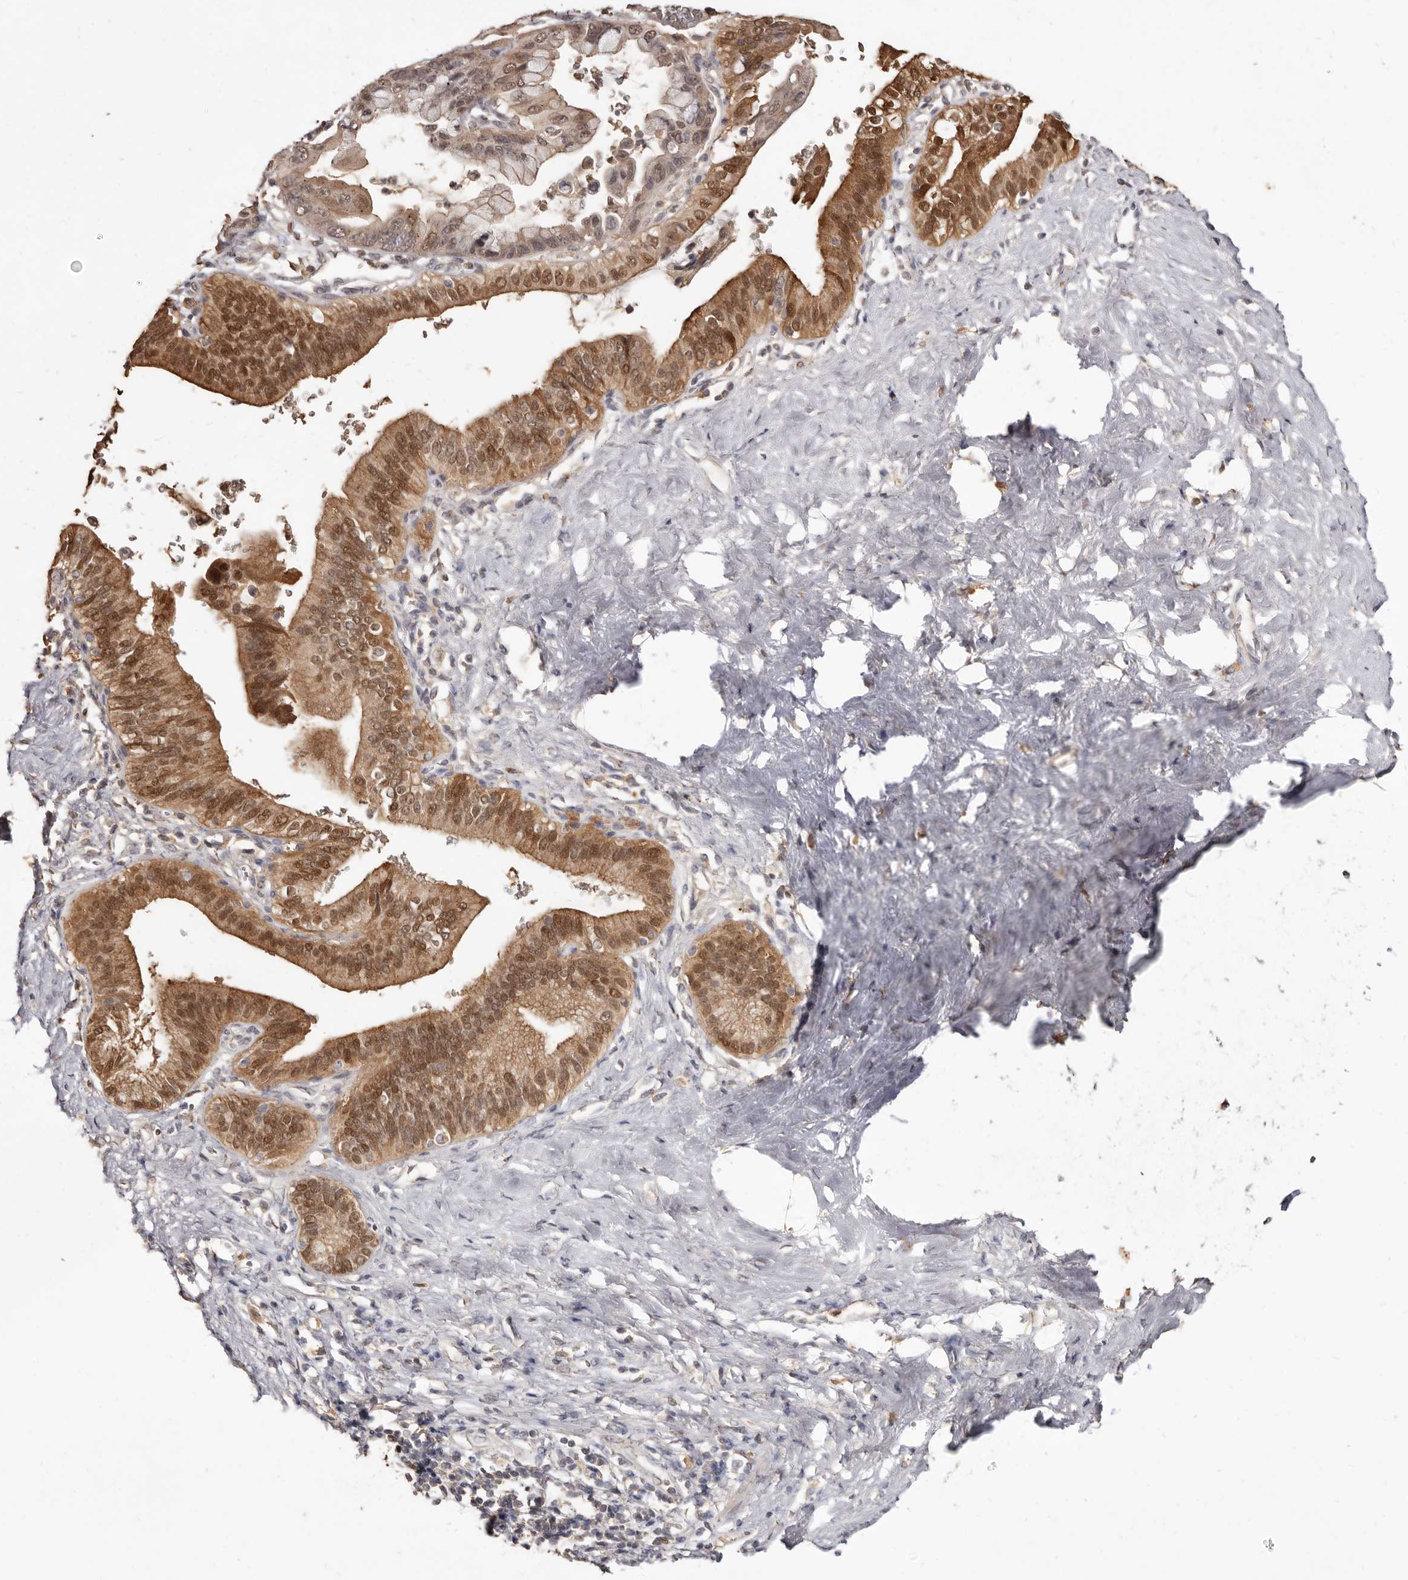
{"staining": {"intensity": "moderate", "quantity": ">75%", "location": "cytoplasmic/membranous,nuclear"}, "tissue": "pancreatic cancer", "cell_type": "Tumor cells", "image_type": "cancer", "snomed": [{"axis": "morphology", "description": "Adenocarcinoma, NOS"}, {"axis": "topography", "description": "Pancreas"}], "caption": "A brown stain highlights moderate cytoplasmic/membranous and nuclear positivity of a protein in pancreatic cancer tumor cells.", "gene": "INAVA", "patient": {"sex": "female", "age": 72}}